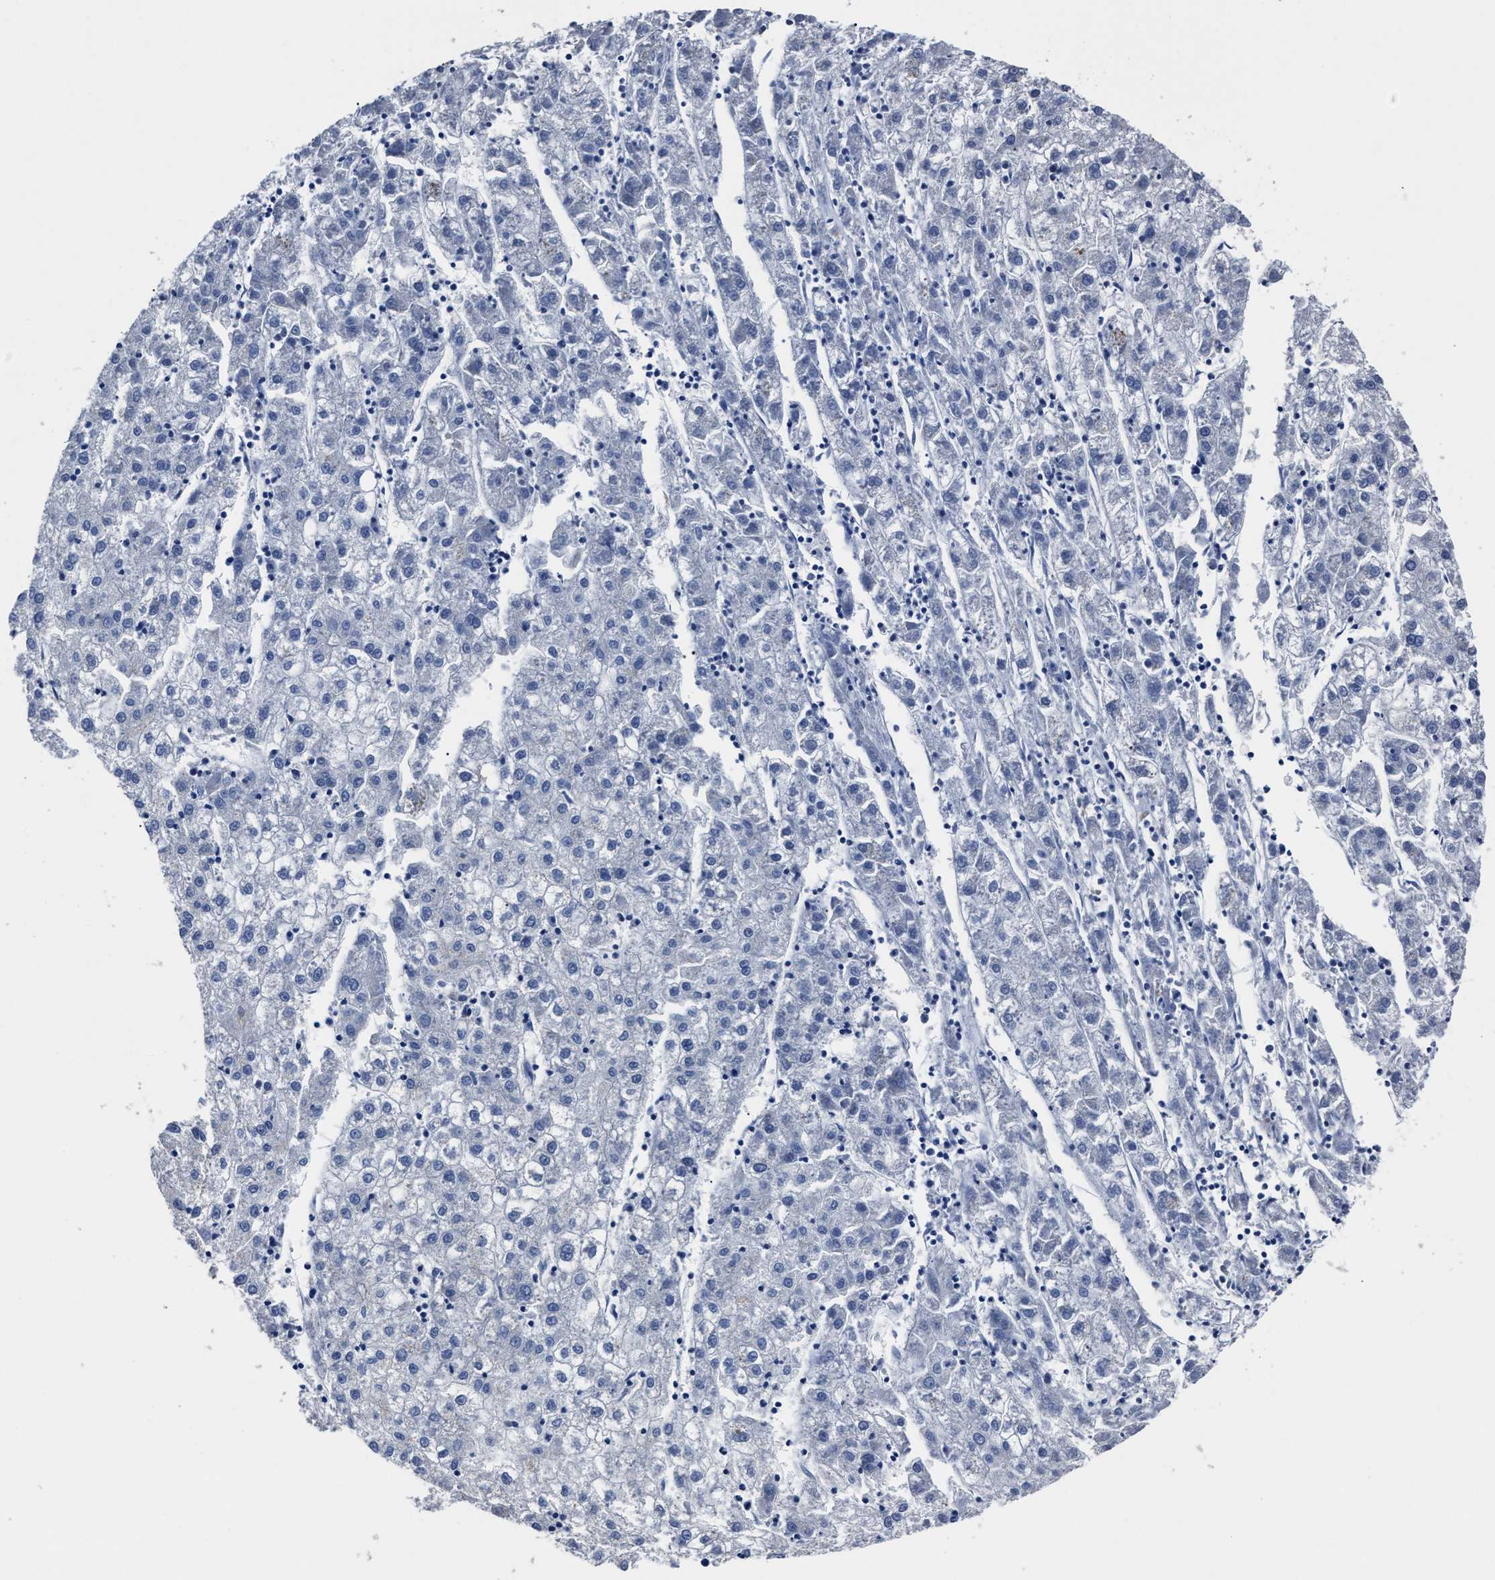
{"staining": {"intensity": "negative", "quantity": "none", "location": "none"}, "tissue": "liver cancer", "cell_type": "Tumor cells", "image_type": "cancer", "snomed": [{"axis": "morphology", "description": "Carcinoma, Hepatocellular, NOS"}, {"axis": "topography", "description": "Liver"}], "caption": "Immunohistochemistry (IHC) micrograph of neoplastic tissue: hepatocellular carcinoma (liver) stained with DAB (3,3'-diaminobenzidine) shows no significant protein staining in tumor cells.", "gene": "LAMTOR4", "patient": {"sex": "male", "age": 72}}